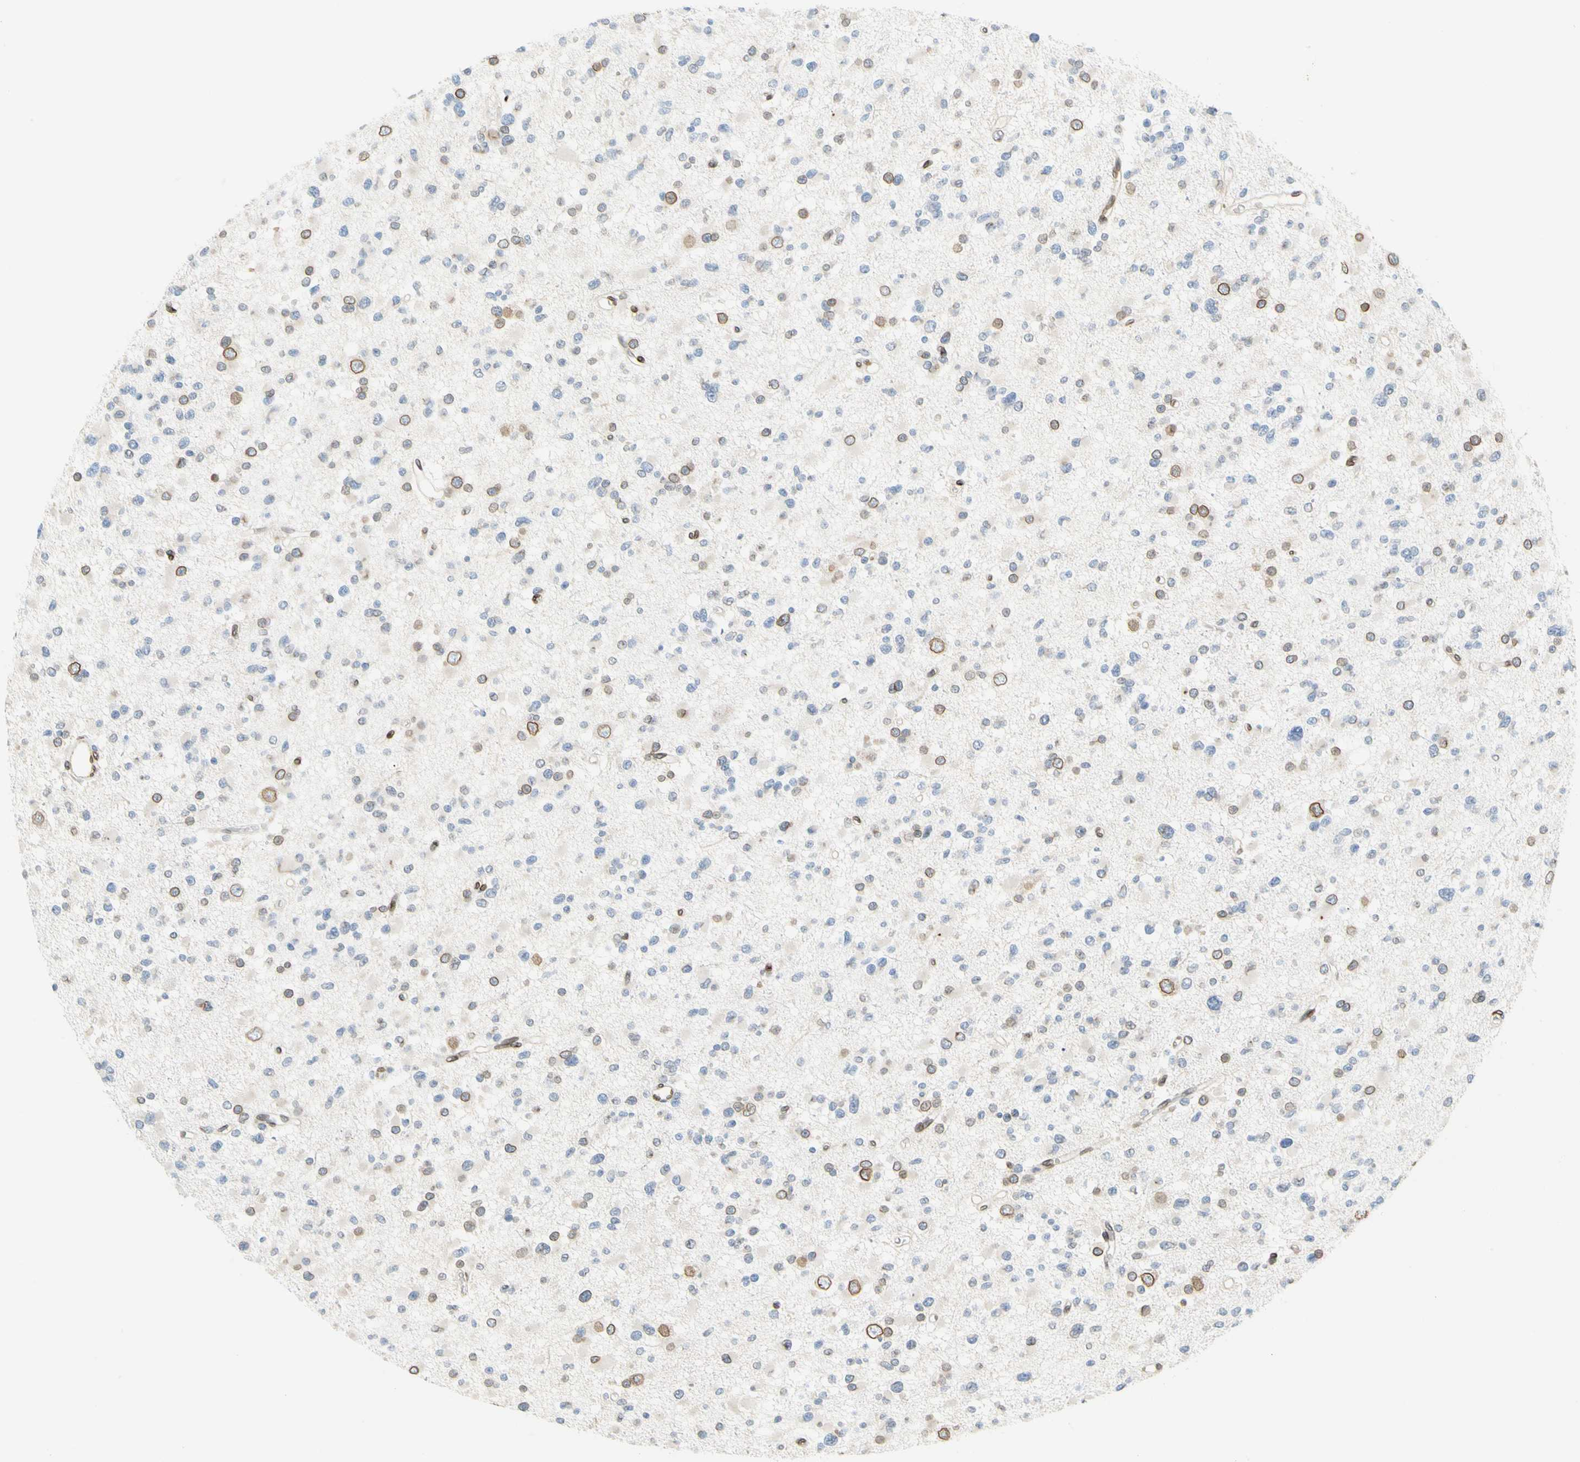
{"staining": {"intensity": "weak", "quantity": "<25%", "location": "cytoplasmic/membranous,nuclear"}, "tissue": "glioma", "cell_type": "Tumor cells", "image_type": "cancer", "snomed": [{"axis": "morphology", "description": "Glioma, malignant, Low grade"}, {"axis": "topography", "description": "Brain"}], "caption": "Micrograph shows no significant protein positivity in tumor cells of glioma. (DAB (3,3'-diaminobenzidine) immunohistochemistry (IHC) with hematoxylin counter stain).", "gene": "SUN1", "patient": {"sex": "female", "age": 22}}